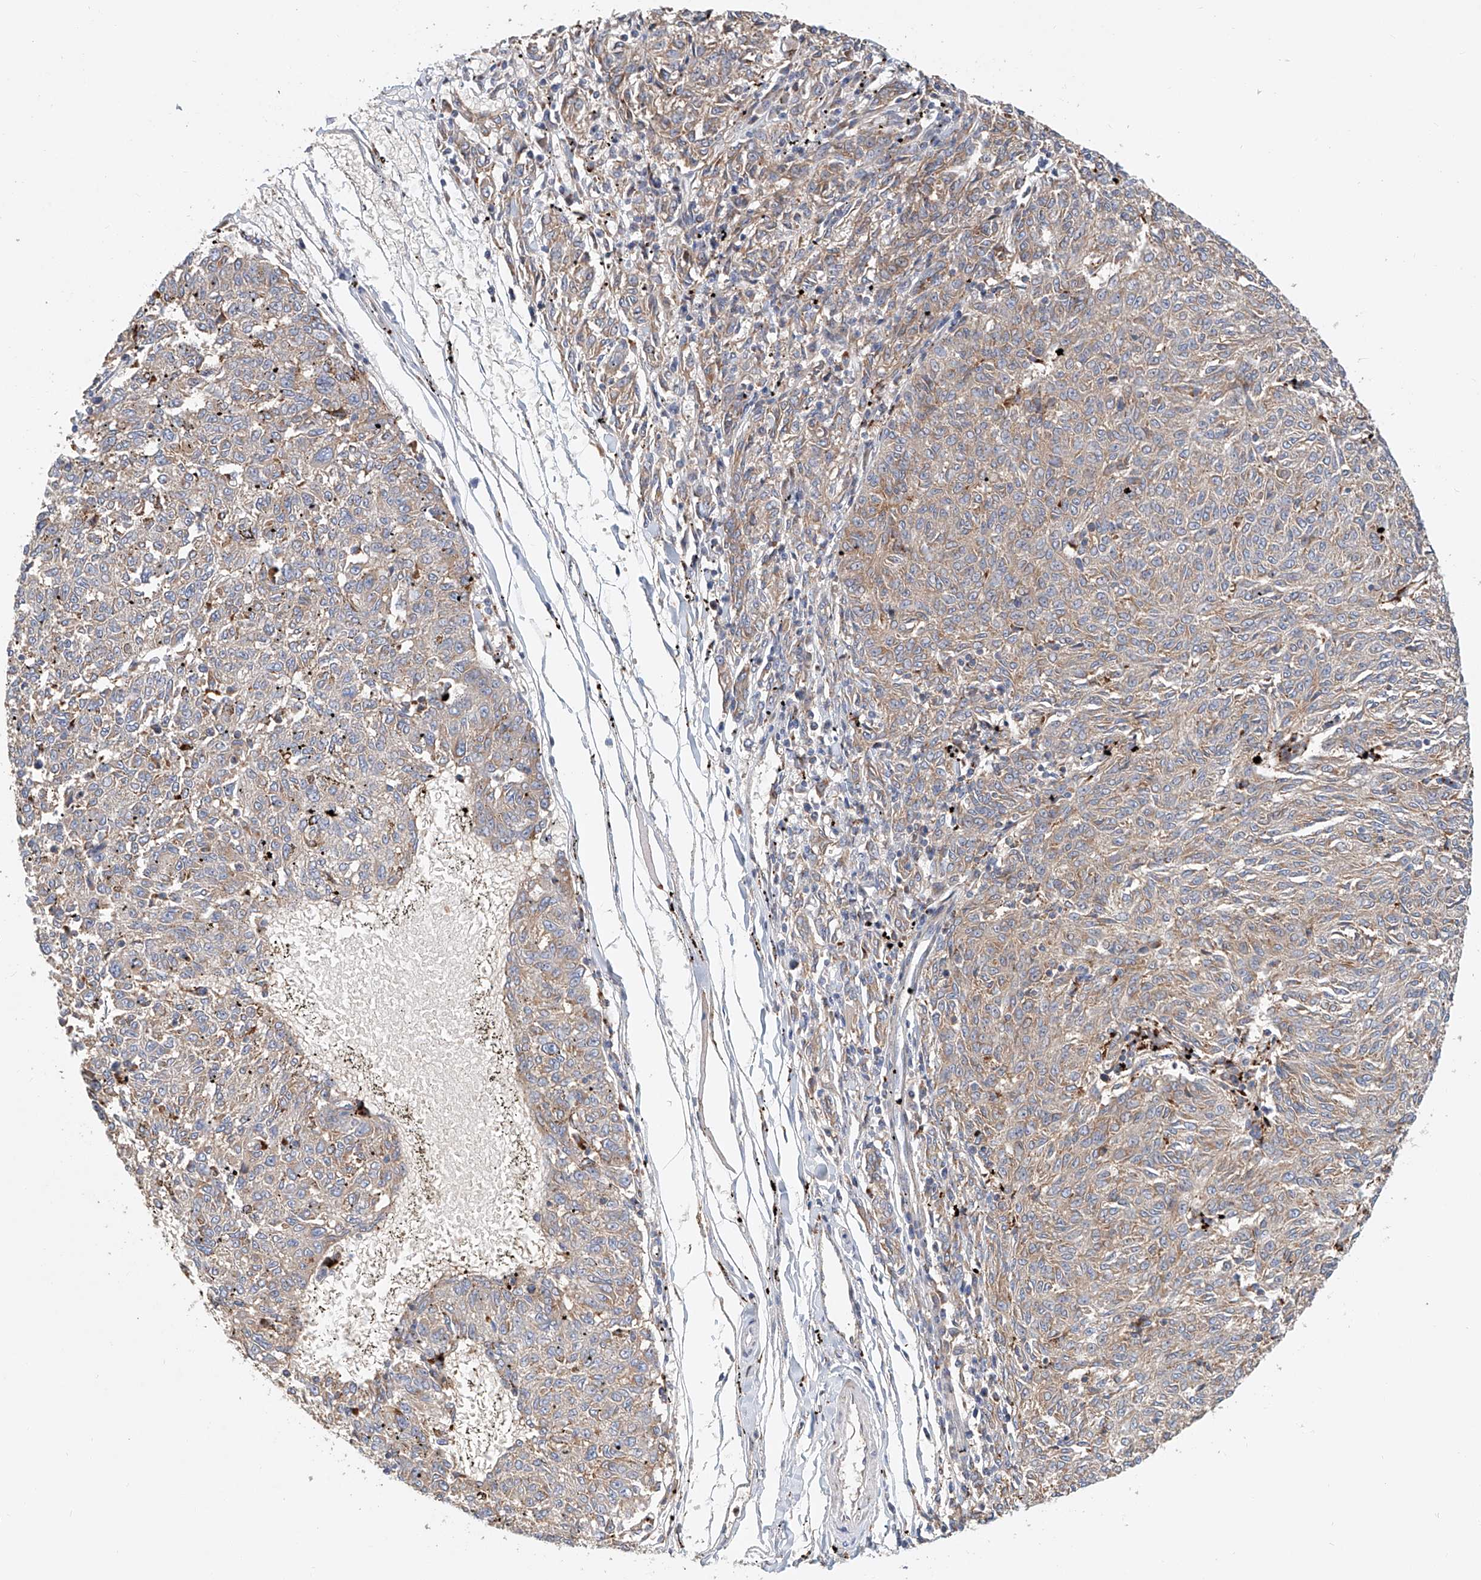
{"staining": {"intensity": "weak", "quantity": ">75%", "location": "cytoplasmic/membranous"}, "tissue": "melanoma", "cell_type": "Tumor cells", "image_type": "cancer", "snomed": [{"axis": "morphology", "description": "Malignant melanoma, NOS"}, {"axis": "topography", "description": "Skin"}], "caption": "Immunohistochemistry (IHC) image of neoplastic tissue: human melanoma stained using immunohistochemistry (IHC) exhibits low levels of weak protein expression localized specifically in the cytoplasmic/membranous of tumor cells, appearing as a cytoplasmic/membranous brown color.", "gene": "HGSNAT", "patient": {"sex": "female", "age": 72}}